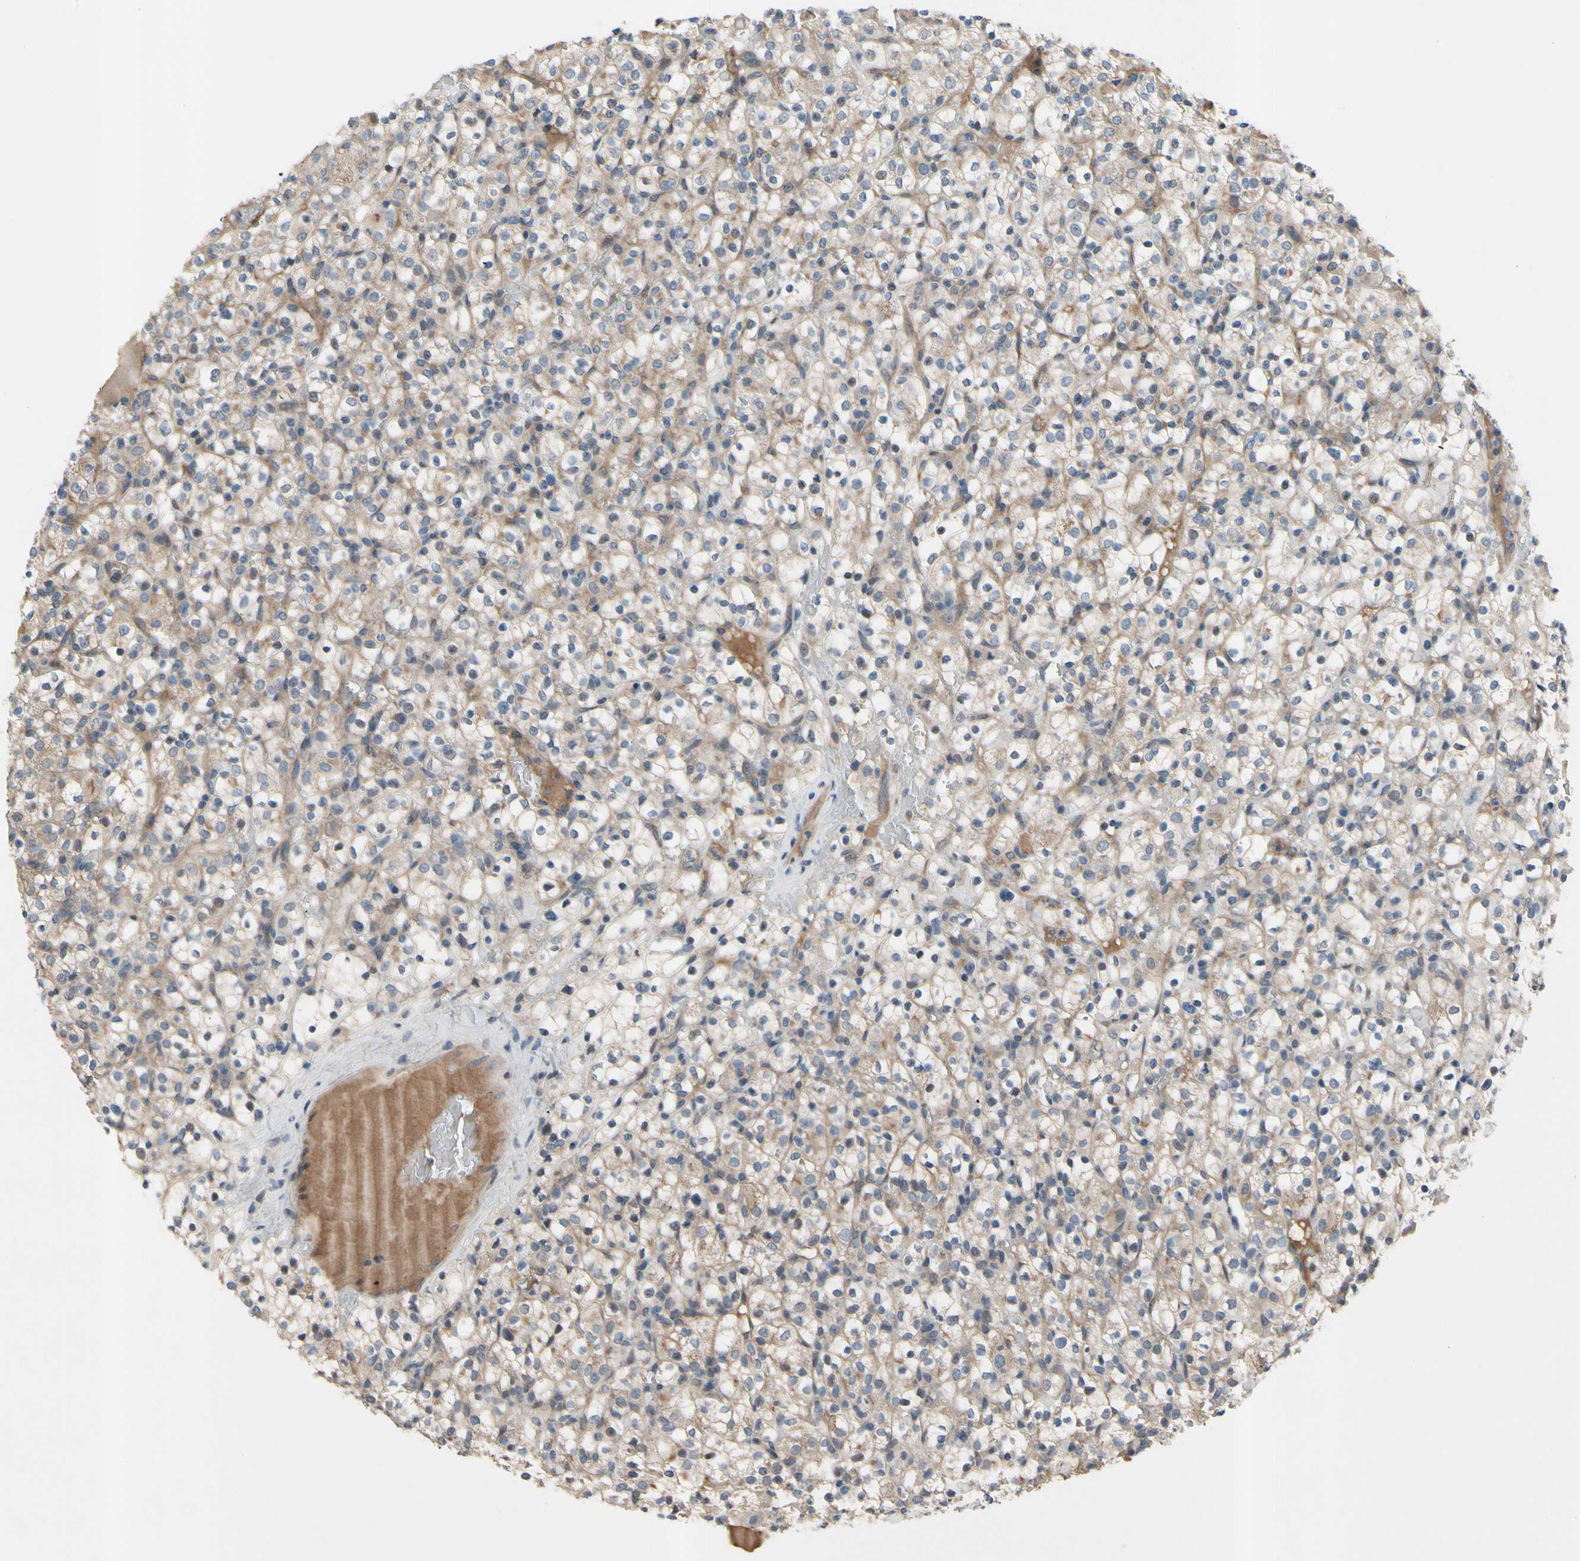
{"staining": {"intensity": "weak", "quantity": "25%-75%", "location": "cytoplasmic/membranous"}, "tissue": "renal cancer", "cell_type": "Tumor cells", "image_type": "cancer", "snomed": [{"axis": "morphology", "description": "Normal tissue, NOS"}, {"axis": "morphology", "description": "Adenocarcinoma, NOS"}, {"axis": "topography", "description": "Kidney"}], "caption": "Renal cancer was stained to show a protein in brown. There is low levels of weak cytoplasmic/membranous positivity in approximately 25%-75% of tumor cells.", "gene": "ICAM5", "patient": {"sex": "female", "age": 72}}